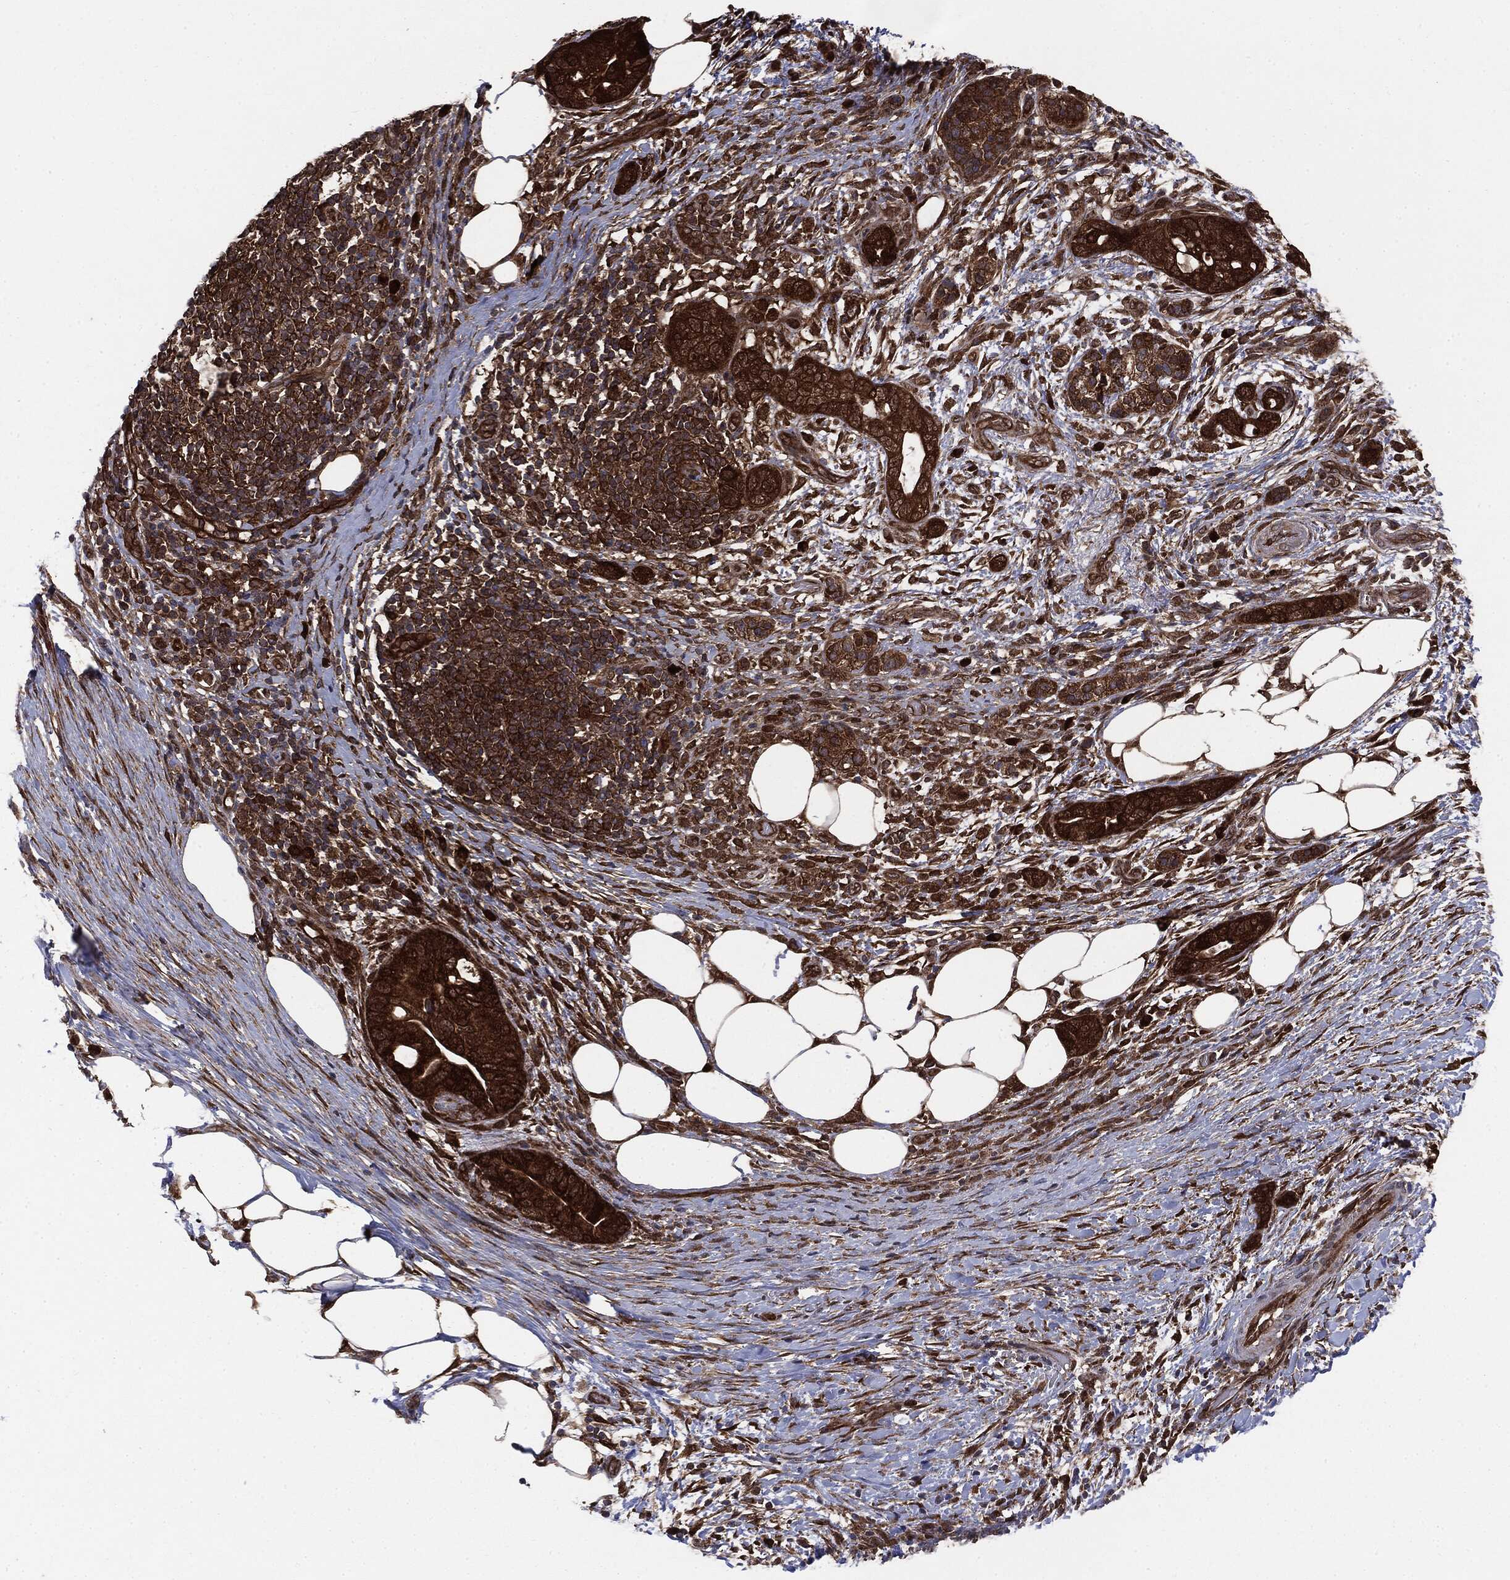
{"staining": {"intensity": "strong", "quantity": ">75%", "location": "cytoplasmic/membranous"}, "tissue": "pancreatic cancer", "cell_type": "Tumor cells", "image_type": "cancer", "snomed": [{"axis": "morphology", "description": "Adenocarcinoma, NOS"}, {"axis": "topography", "description": "Pancreas"}], "caption": "Brown immunohistochemical staining in pancreatic cancer displays strong cytoplasmic/membranous staining in approximately >75% of tumor cells. (Stains: DAB (3,3'-diaminobenzidine) in brown, nuclei in blue, Microscopy: brightfield microscopy at high magnification).", "gene": "NME1", "patient": {"sex": "female", "age": 72}}